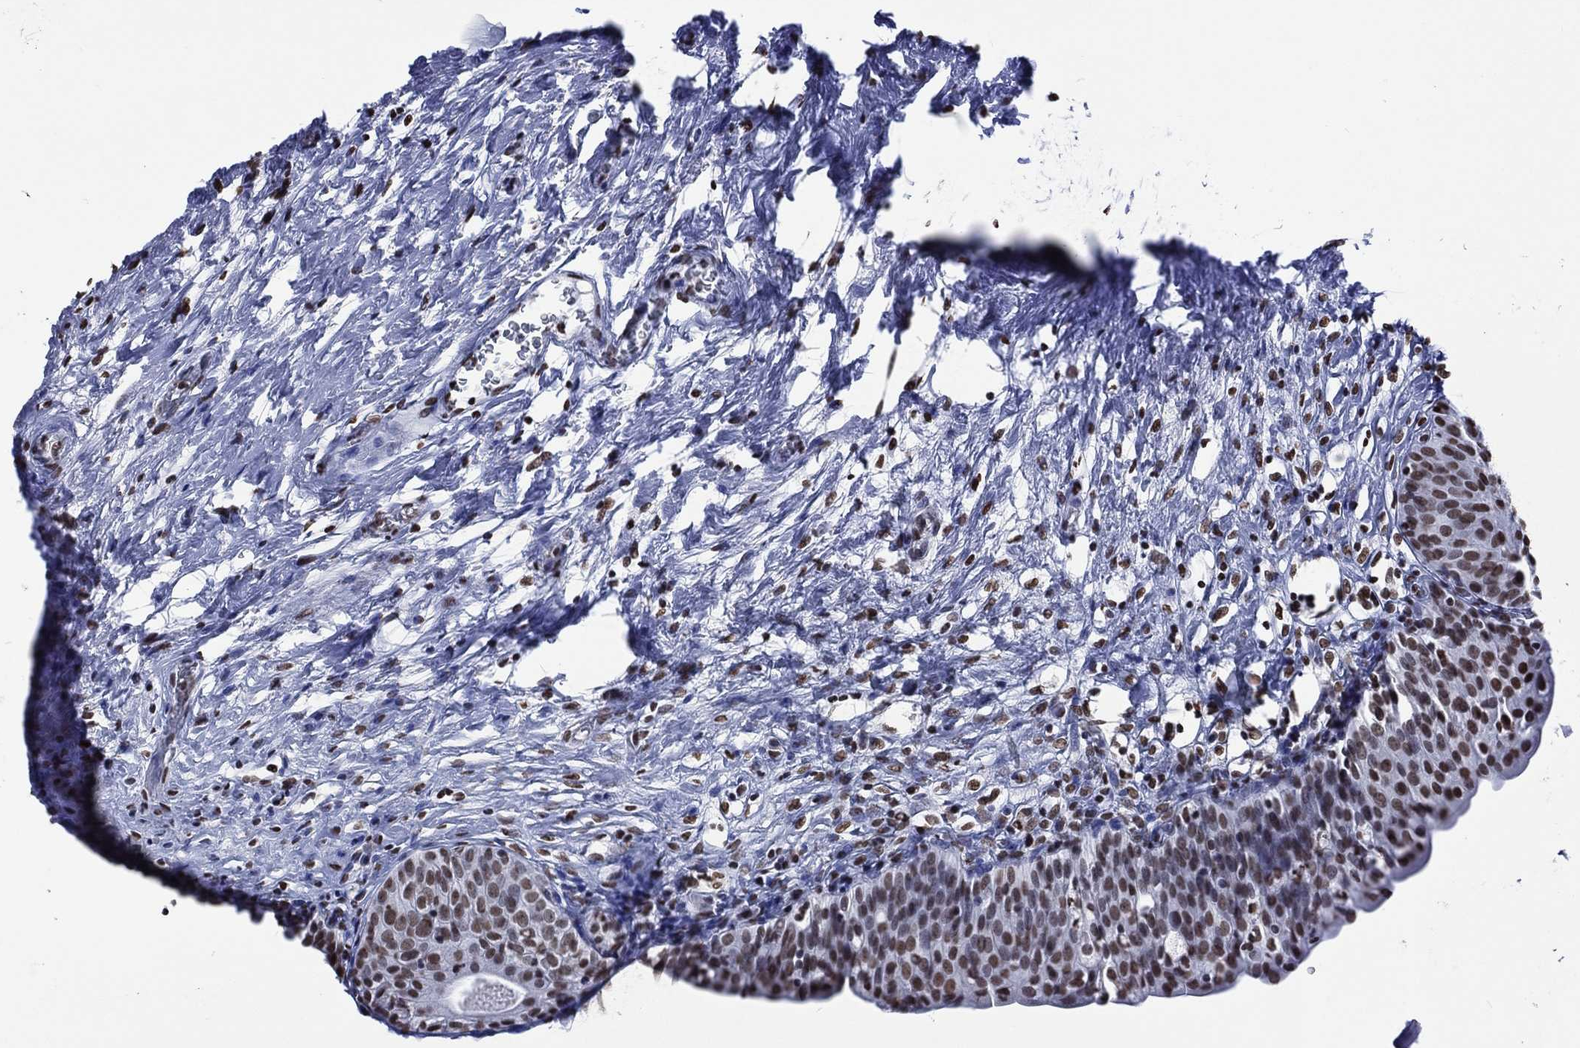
{"staining": {"intensity": "strong", "quantity": "25%-75%", "location": "nuclear"}, "tissue": "urinary bladder", "cell_type": "Urothelial cells", "image_type": "normal", "snomed": [{"axis": "morphology", "description": "Normal tissue, NOS"}, {"axis": "topography", "description": "Urinary bladder"}], "caption": "Protein staining of unremarkable urinary bladder demonstrates strong nuclear positivity in about 25%-75% of urothelial cells.", "gene": "RETREG2", "patient": {"sex": "male", "age": 76}}